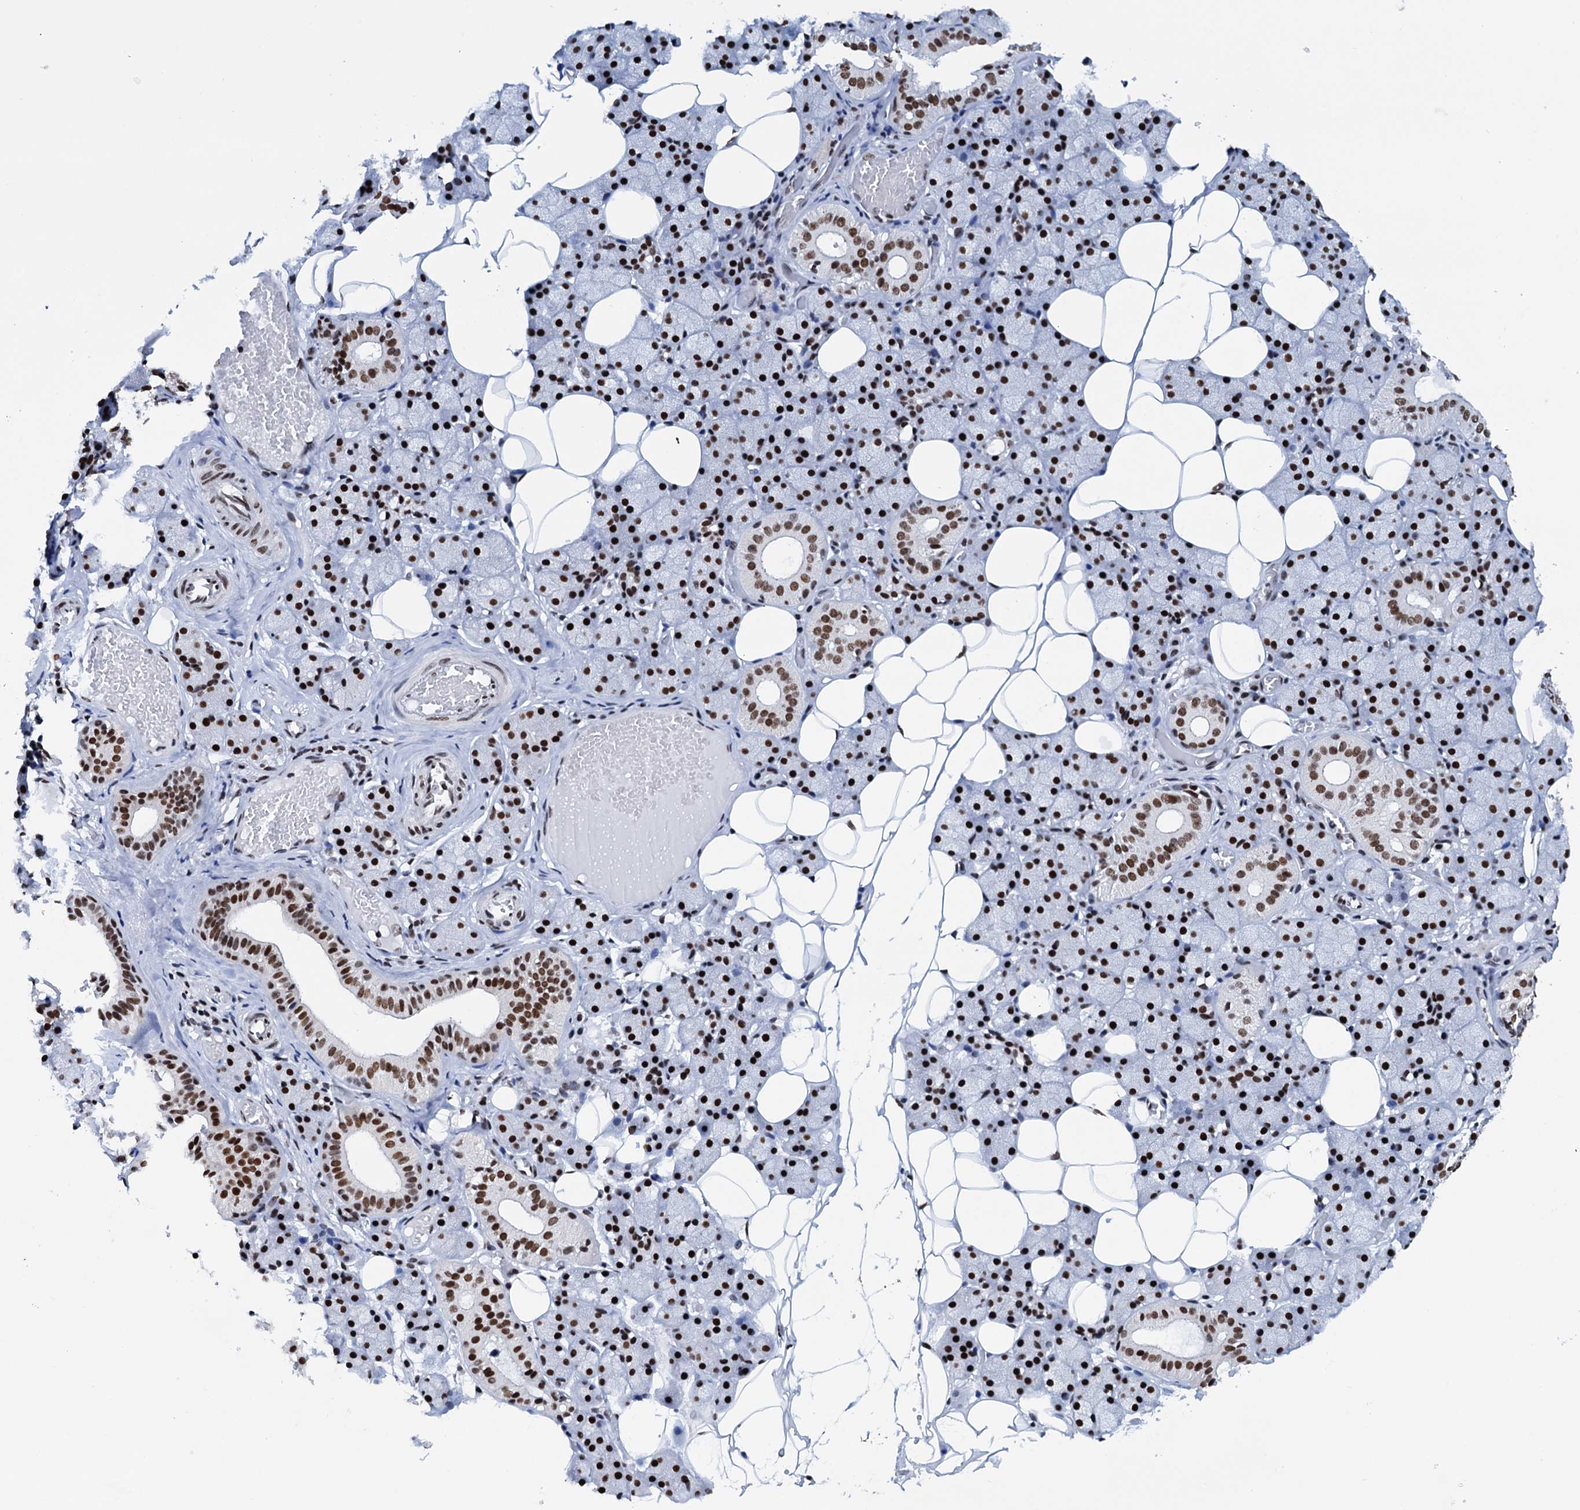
{"staining": {"intensity": "strong", "quantity": ">75%", "location": "nuclear"}, "tissue": "salivary gland", "cell_type": "Glandular cells", "image_type": "normal", "snomed": [{"axis": "morphology", "description": "Normal tissue, NOS"}, {"axis": "topography", "description": "Salivary gland"}], "caption": "Salivary gland stained with immunohistochemistry displays strong nuclear staining in approximately >75% of glandular cells. (DAB (3,3'-diaminobenzidine) = brown stain, brightfield microscopy at high magnification).", "gene": "SLTM", "patient": {"sex": "female", "age": 33}}